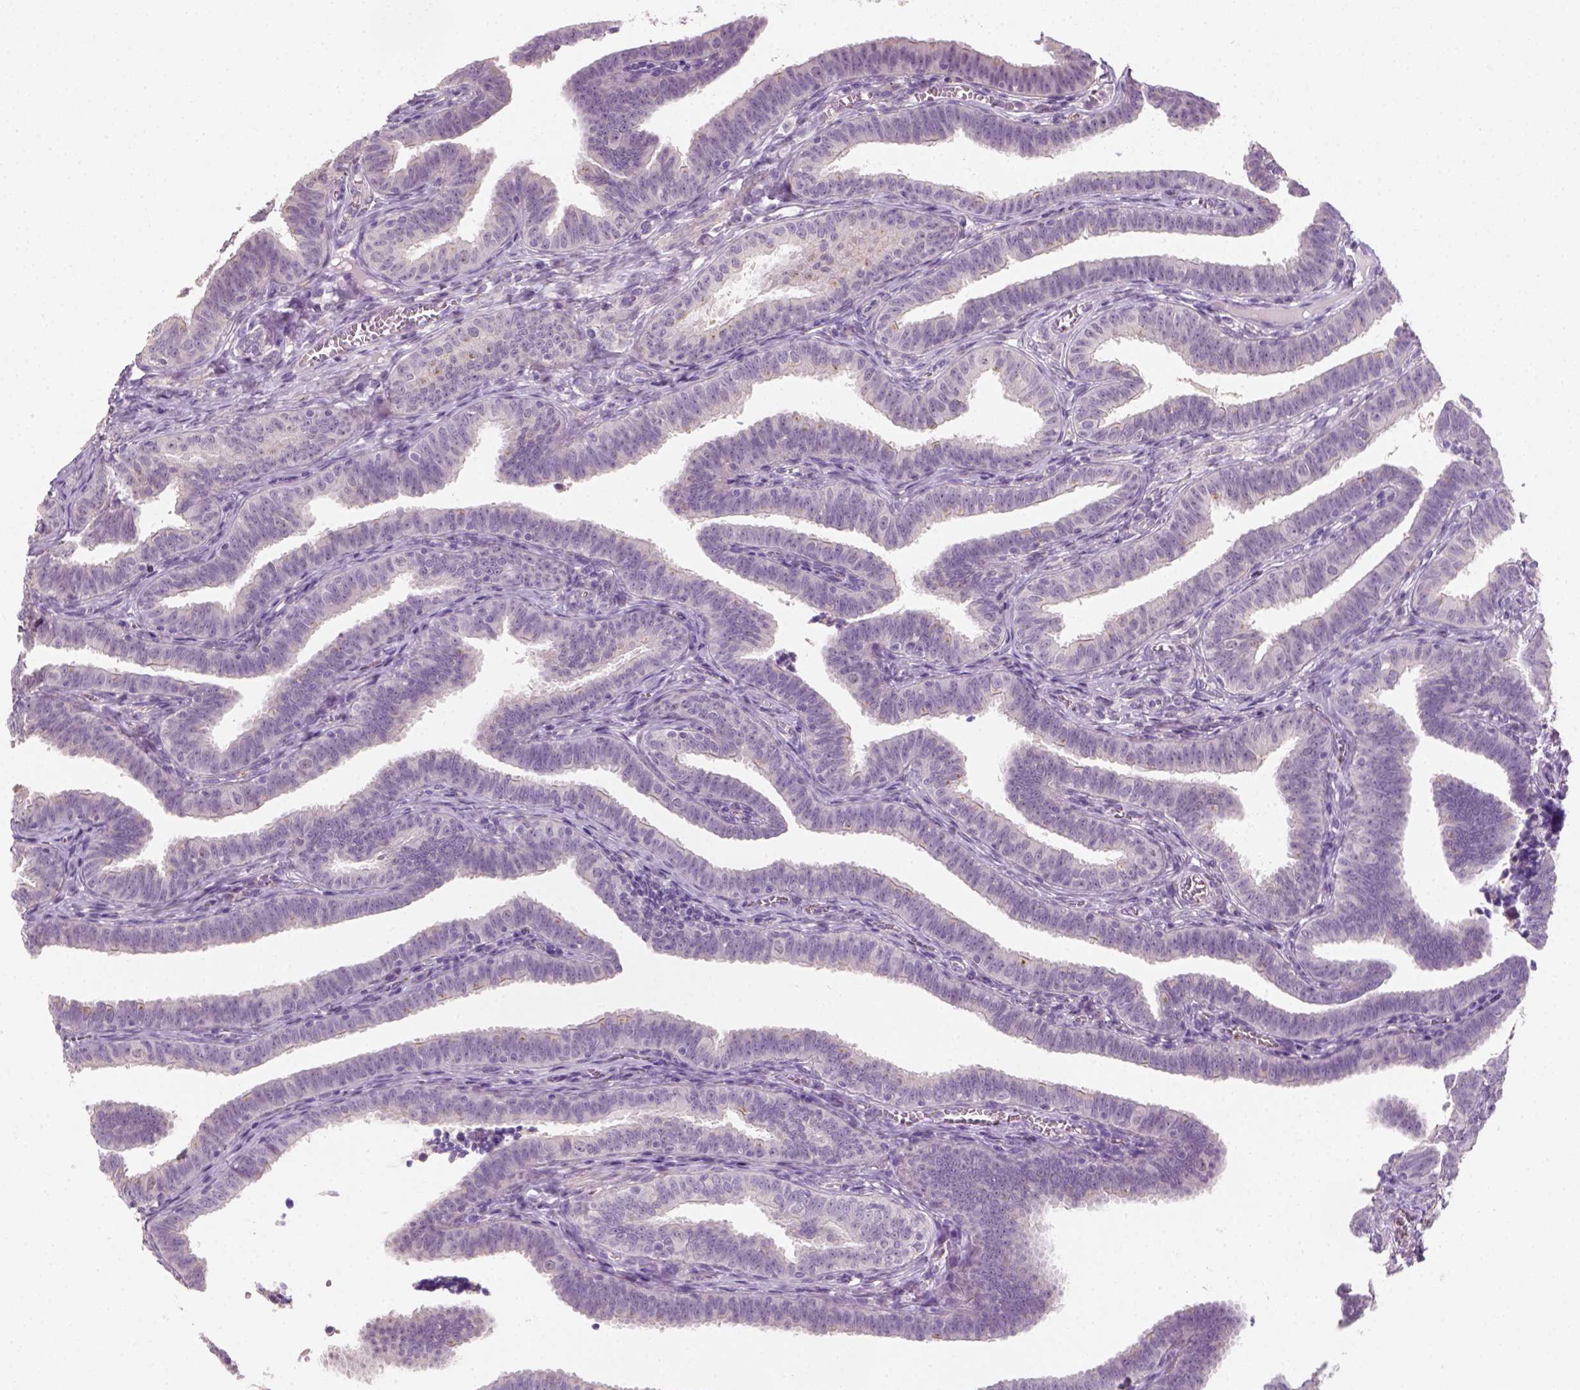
{"staining": {"intensity": "negative", "quantity": "none", "location": "none"}, "tissue": "fallopian tube", "cell_type": "Glandular cells", "image_type": "normal", "snomed": [{"axis": "morphology", "description": "Normal tissue, NOS"}, {"axis": "topography", "description": "Fallopian tube"}], "caption": "This is a histopathology image of IHC staining of unremarkable fallopian tube, which shows no positivity in glandular cells.", "gene": "FAM163B", "patient": {"sex": "female", "age": 25}}